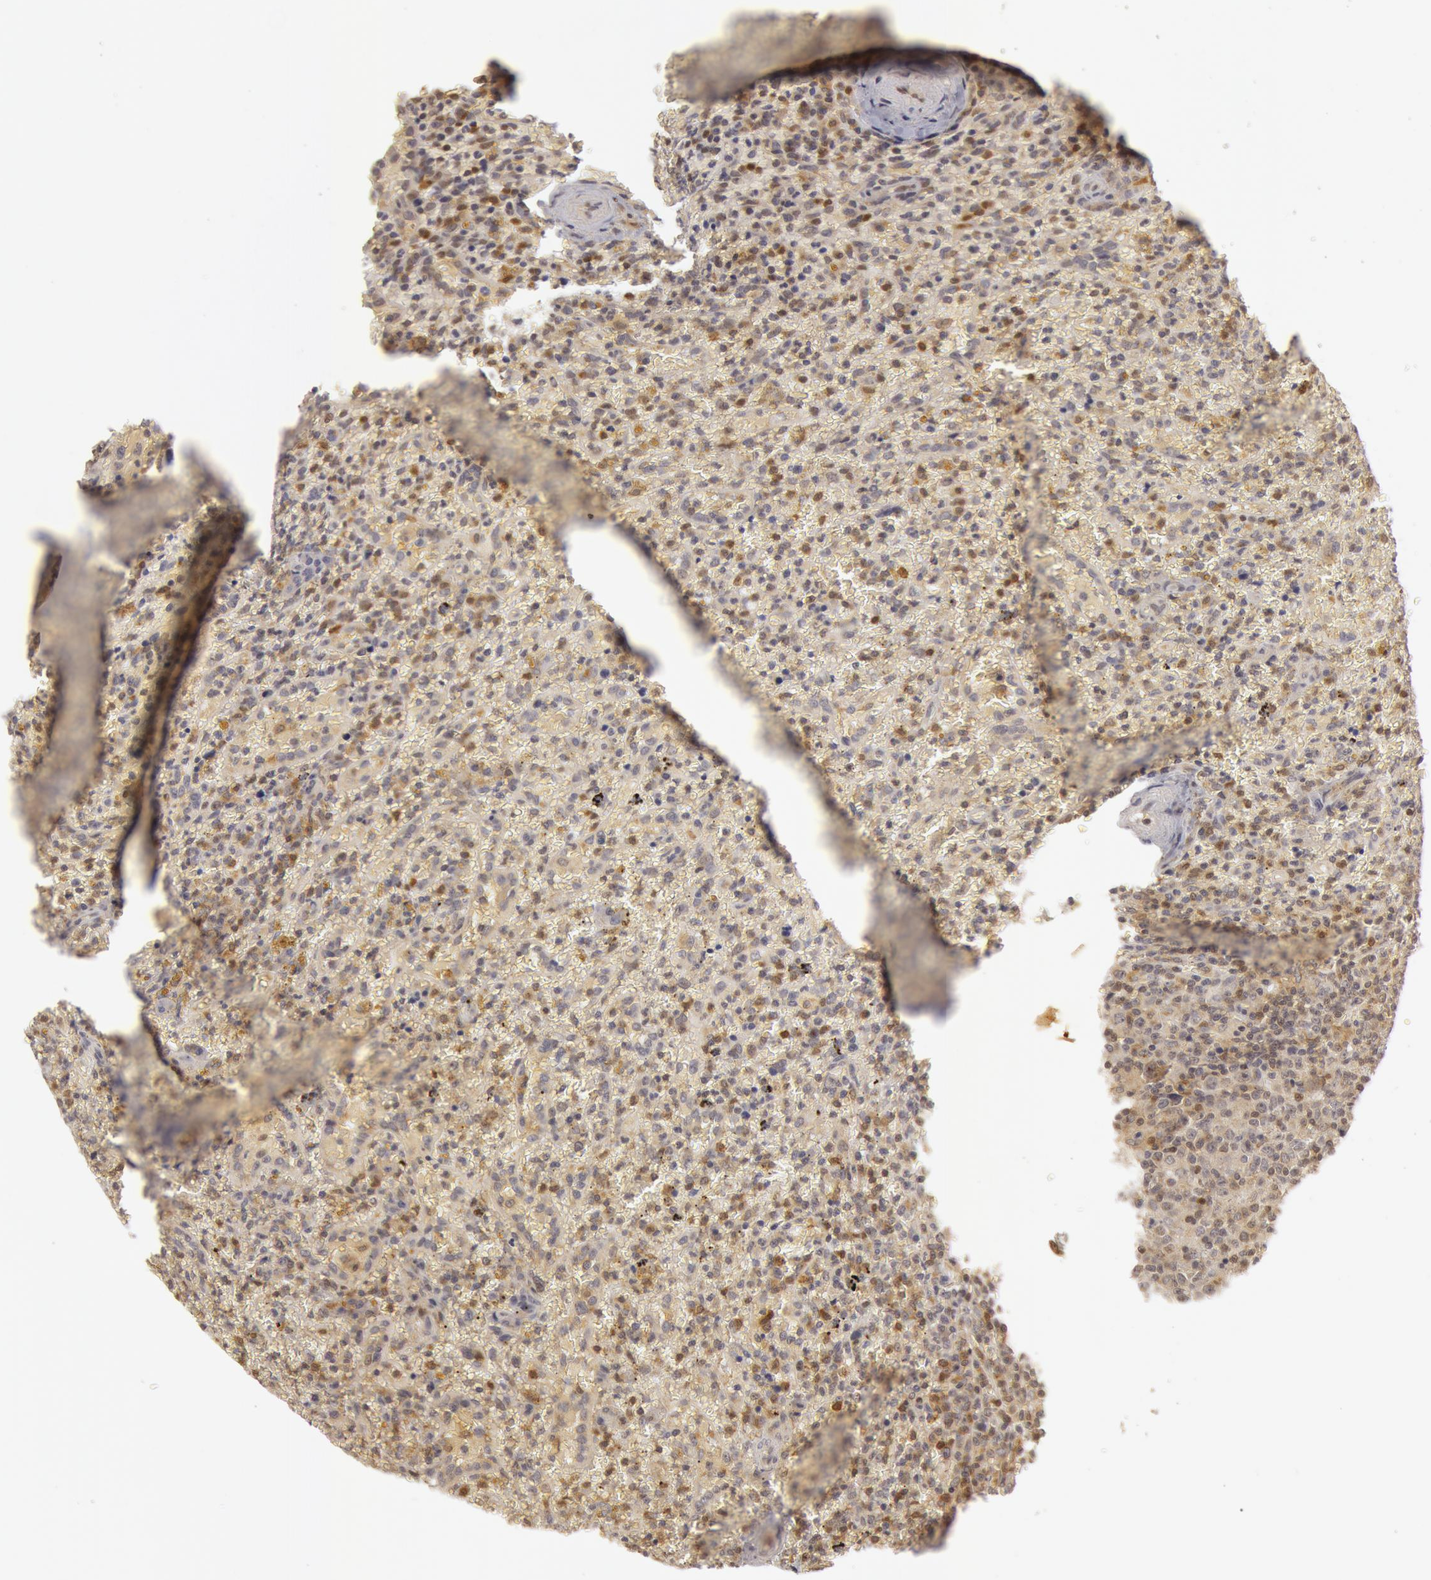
{"staining": {"intensity": "negative", "quantity": "none", "location": "none"}, "tissue": "lymphoma", "cell_type": "Tumor cells", "image_type": "cancer", "snomed": [{"axis": "morphology", "description": "Malignant lymphoma, non-Hodgkin's type, High grade"}, {"axis": "topography", "description": "Spleen"}, {"axis": "topography", "description": "Lymph node"}], "caption": "Lymphoma was stained to show a protein in brown. There is no significant expression in tumor cells.", "gene": "OASL", "patient": {"sex": "female", "age": 70}}